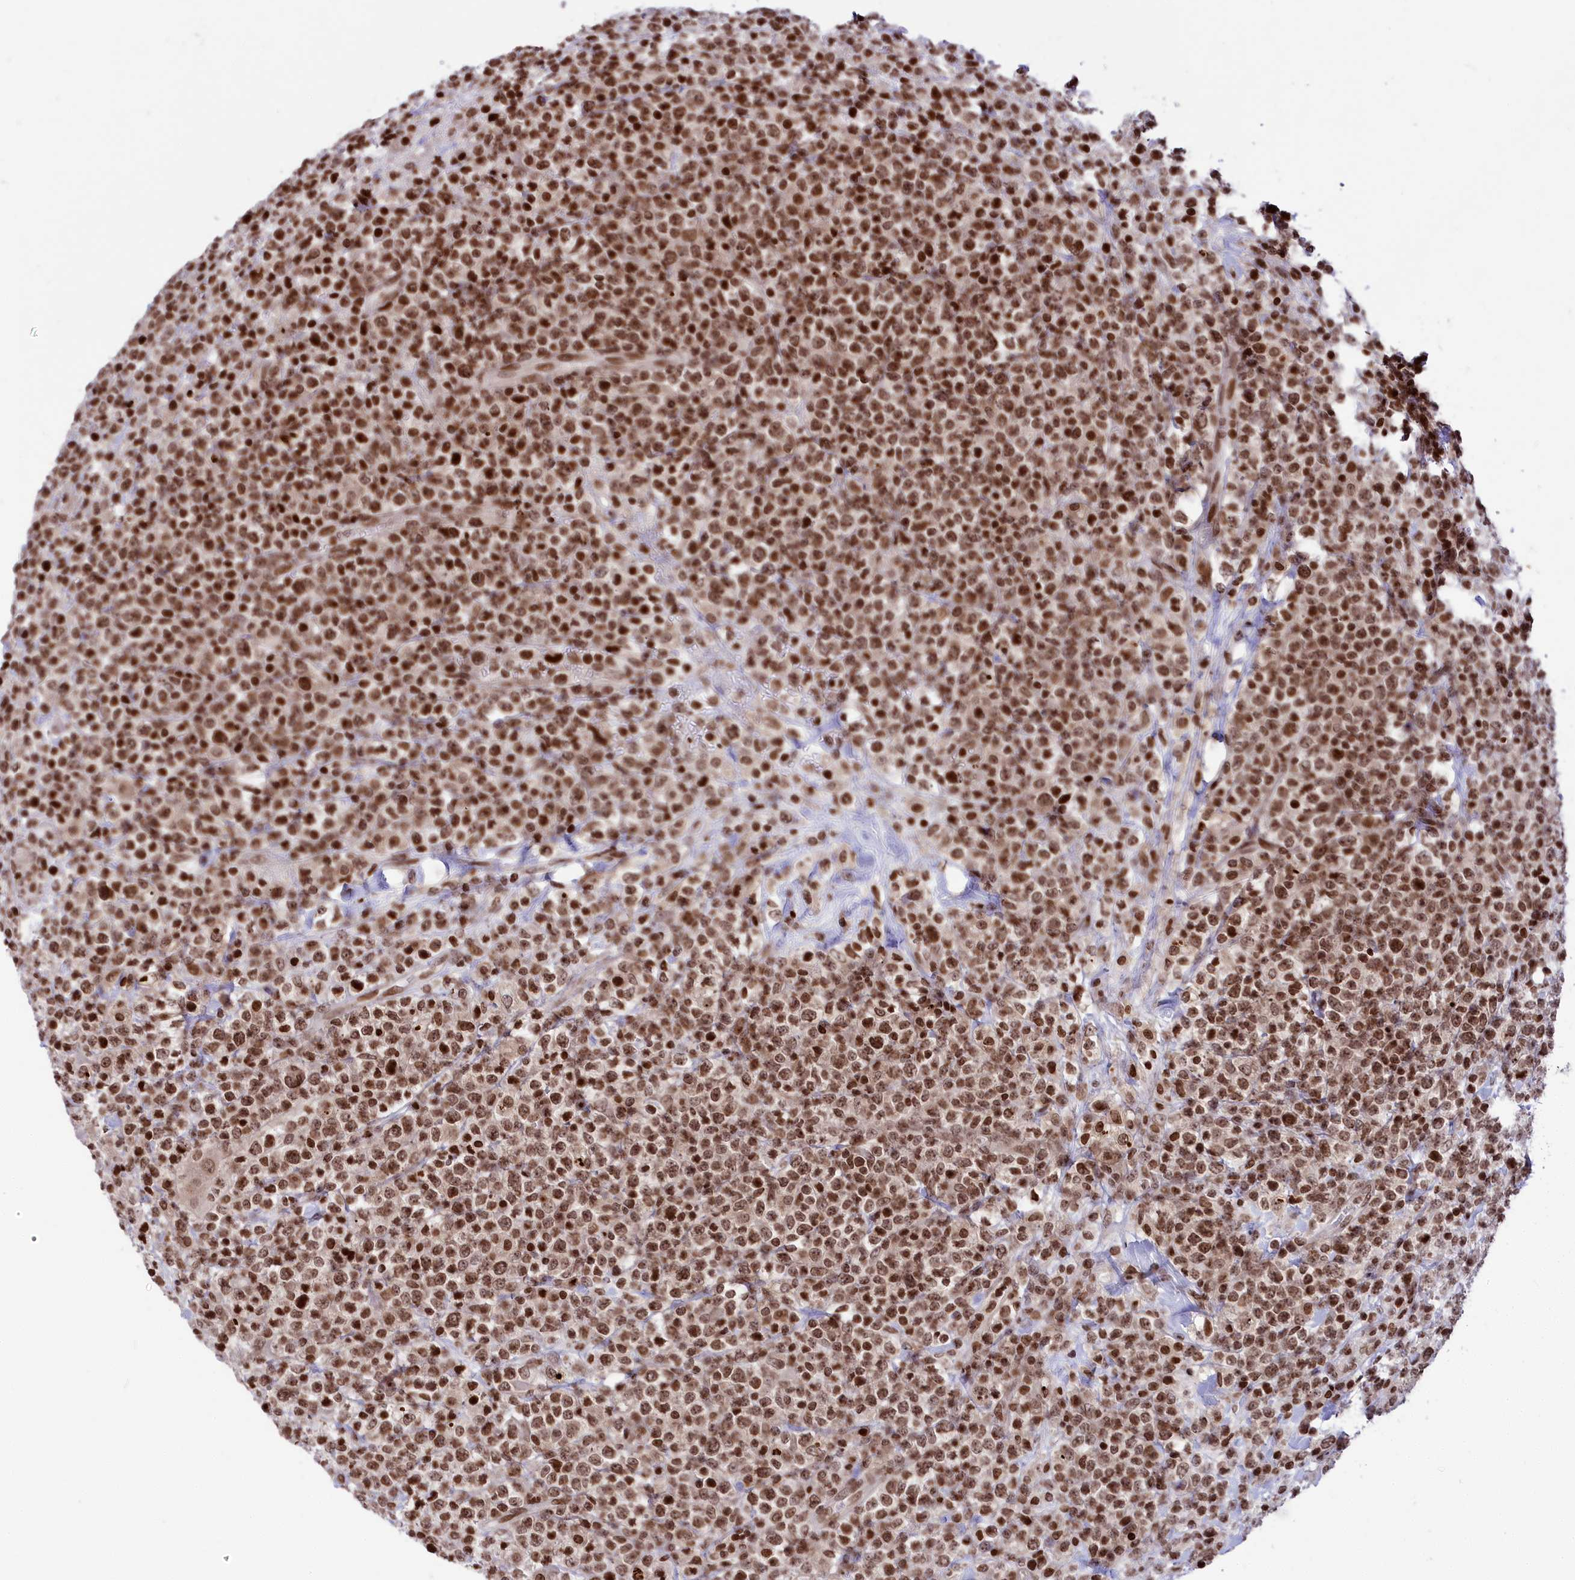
{"staining": {"intensity": "strong", "quantity": ">75%", "location": "nuclear"}, "tissue": "lymphoma", "cell_type": "Tumor cells", "image_type": "cancer", "snomed": [{"axis": "morphology", "description": "Malignant lymphoma, non-Hodgkin's type, High grade"}, {"axis": "topography", "description": "Colon"}], "caption": "An image of lymphoma stained for a protein reveals strong nuclear brown staining in tumor cells.", "gene": "TET2", "patient": {"sex": "female", "age": 53}}